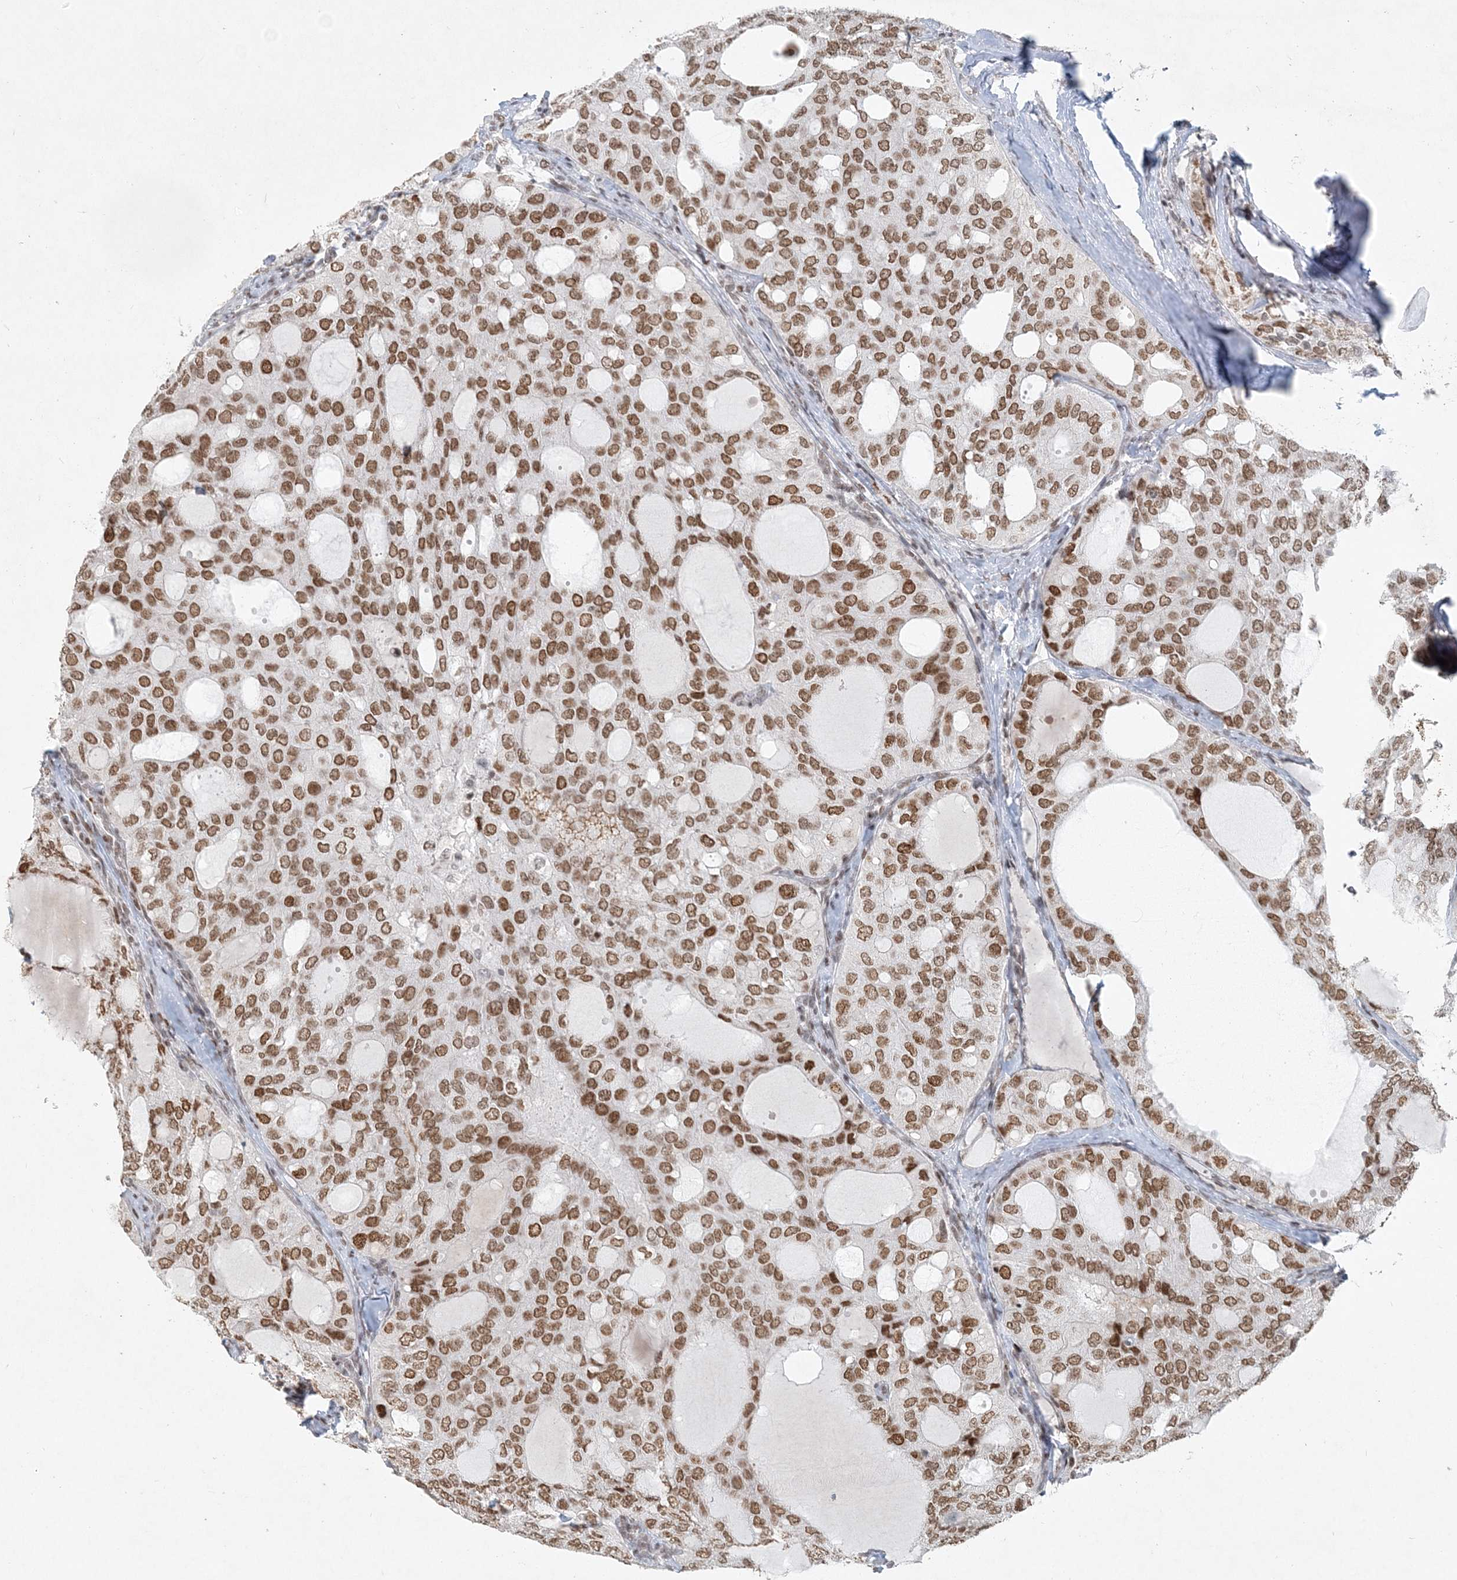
{"staining": {"intensity": "moderate", "quantity": ">75%", "location": "nuclear"}, "tissue": "thyroid cancer", "cell_type": "Tumor cells", "image_type": "cancer", "snomed": [{"axis": "morphology", "description": "Follicular adenoma carcinoma, NOS"}, {"axis": "topography", "description": "Thyroid gland"}], "caption": "A photomicrograph of thyroid cancer (follicular adenoma carcinoma) stained for a protein demonstrates moderate nuclear brown staining in tumor cells.", "gene": "BAZ1B", "patient": {"sex": "male", "age": 75}}